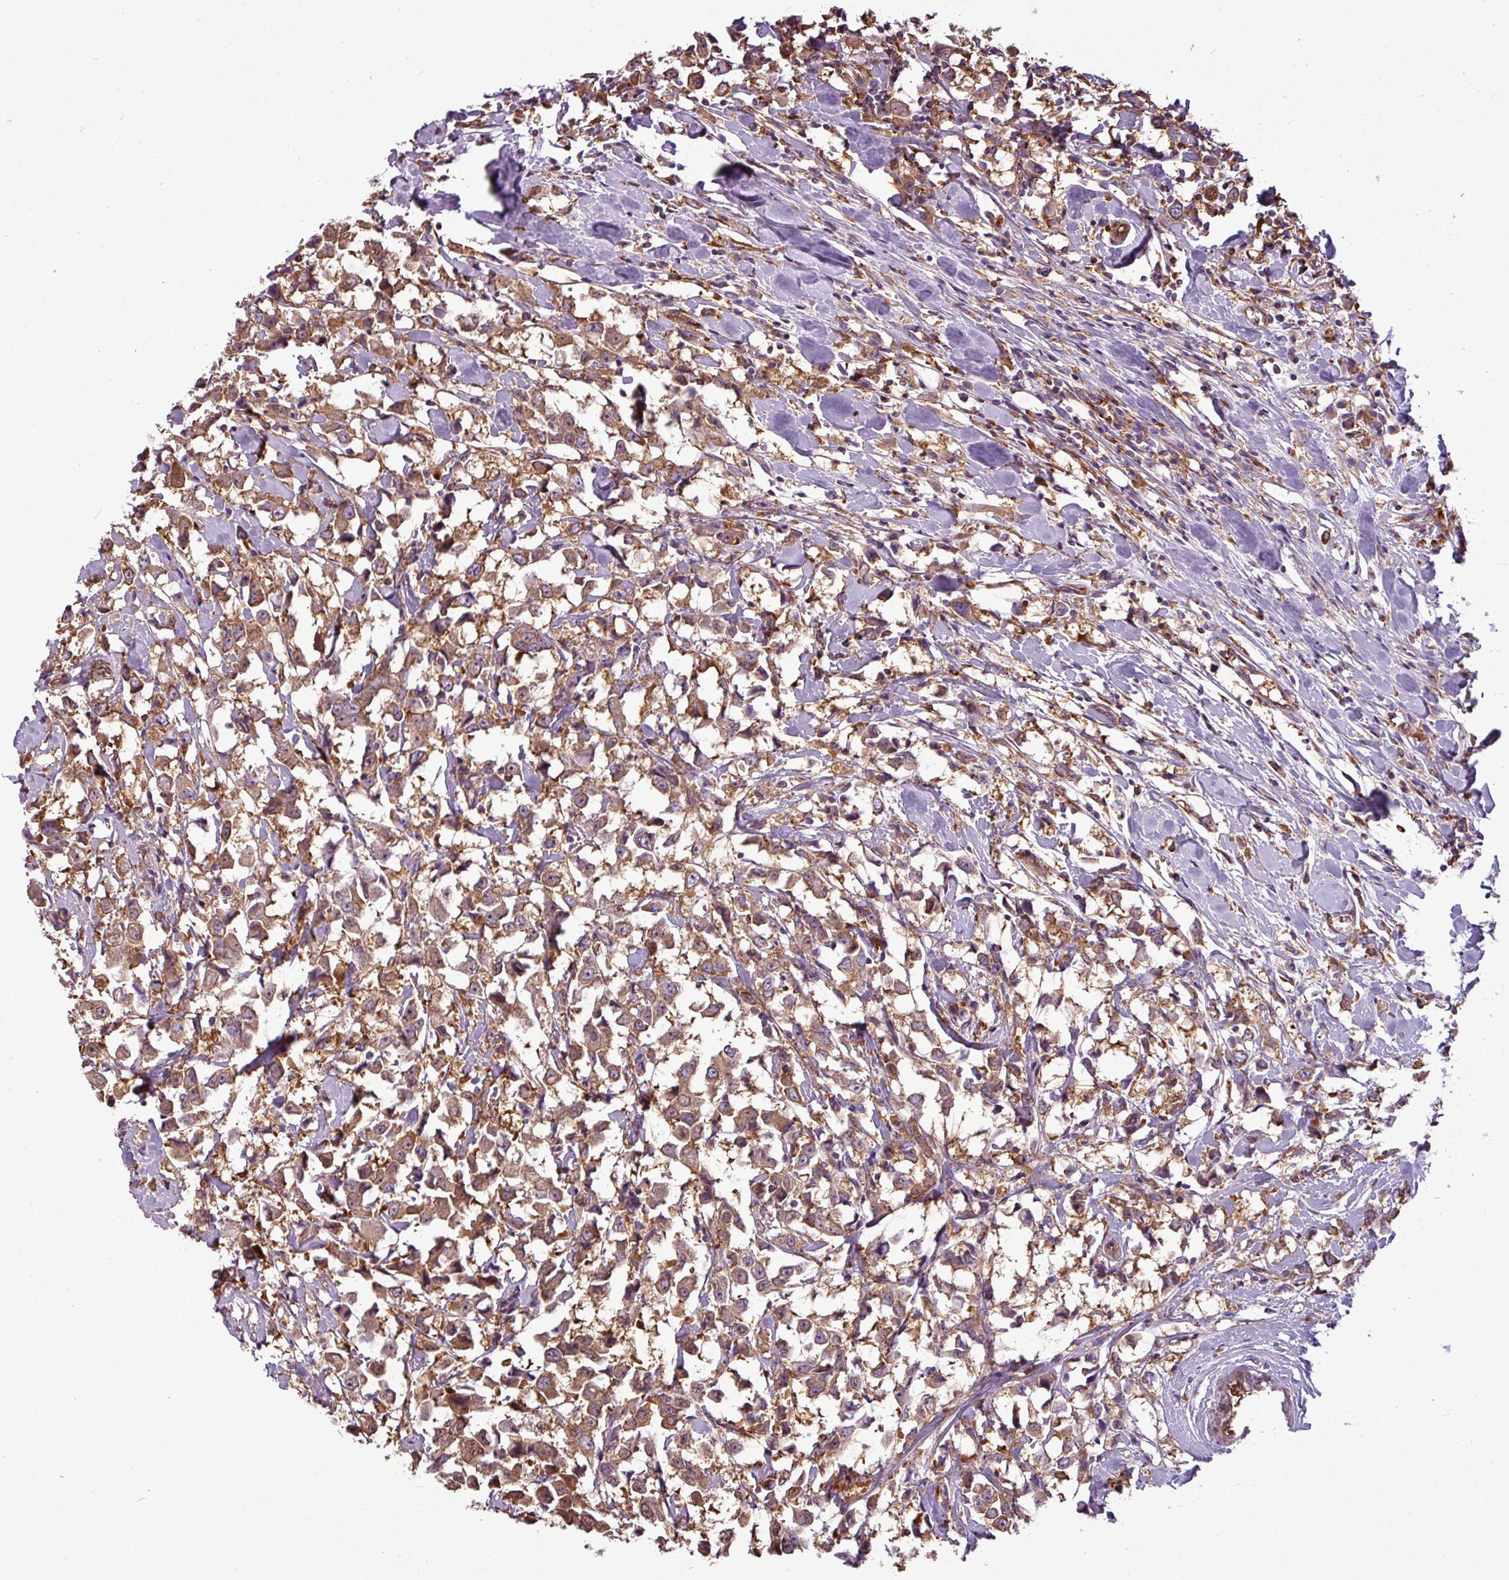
{"staining": {"intensity": "moderate", "quantity": ">75%", "location": "cytoplasmic/membranous"}, "tissue": "breast cancer", "cell_type": "Tumor cells", "image_type": "cancer", "snomed": [{"axis": "morphology", "description": "Duct carcinoma"}, {"axis": "topography", "description": "Breast"}], "caption": "Breast cancer stained with a brown dye shows moderate cytoplasmic/membranous positive staining in about >75% of tumor cells.", "gene": "PACSIN2", "patient": {"sex": "female", "age": 61}}